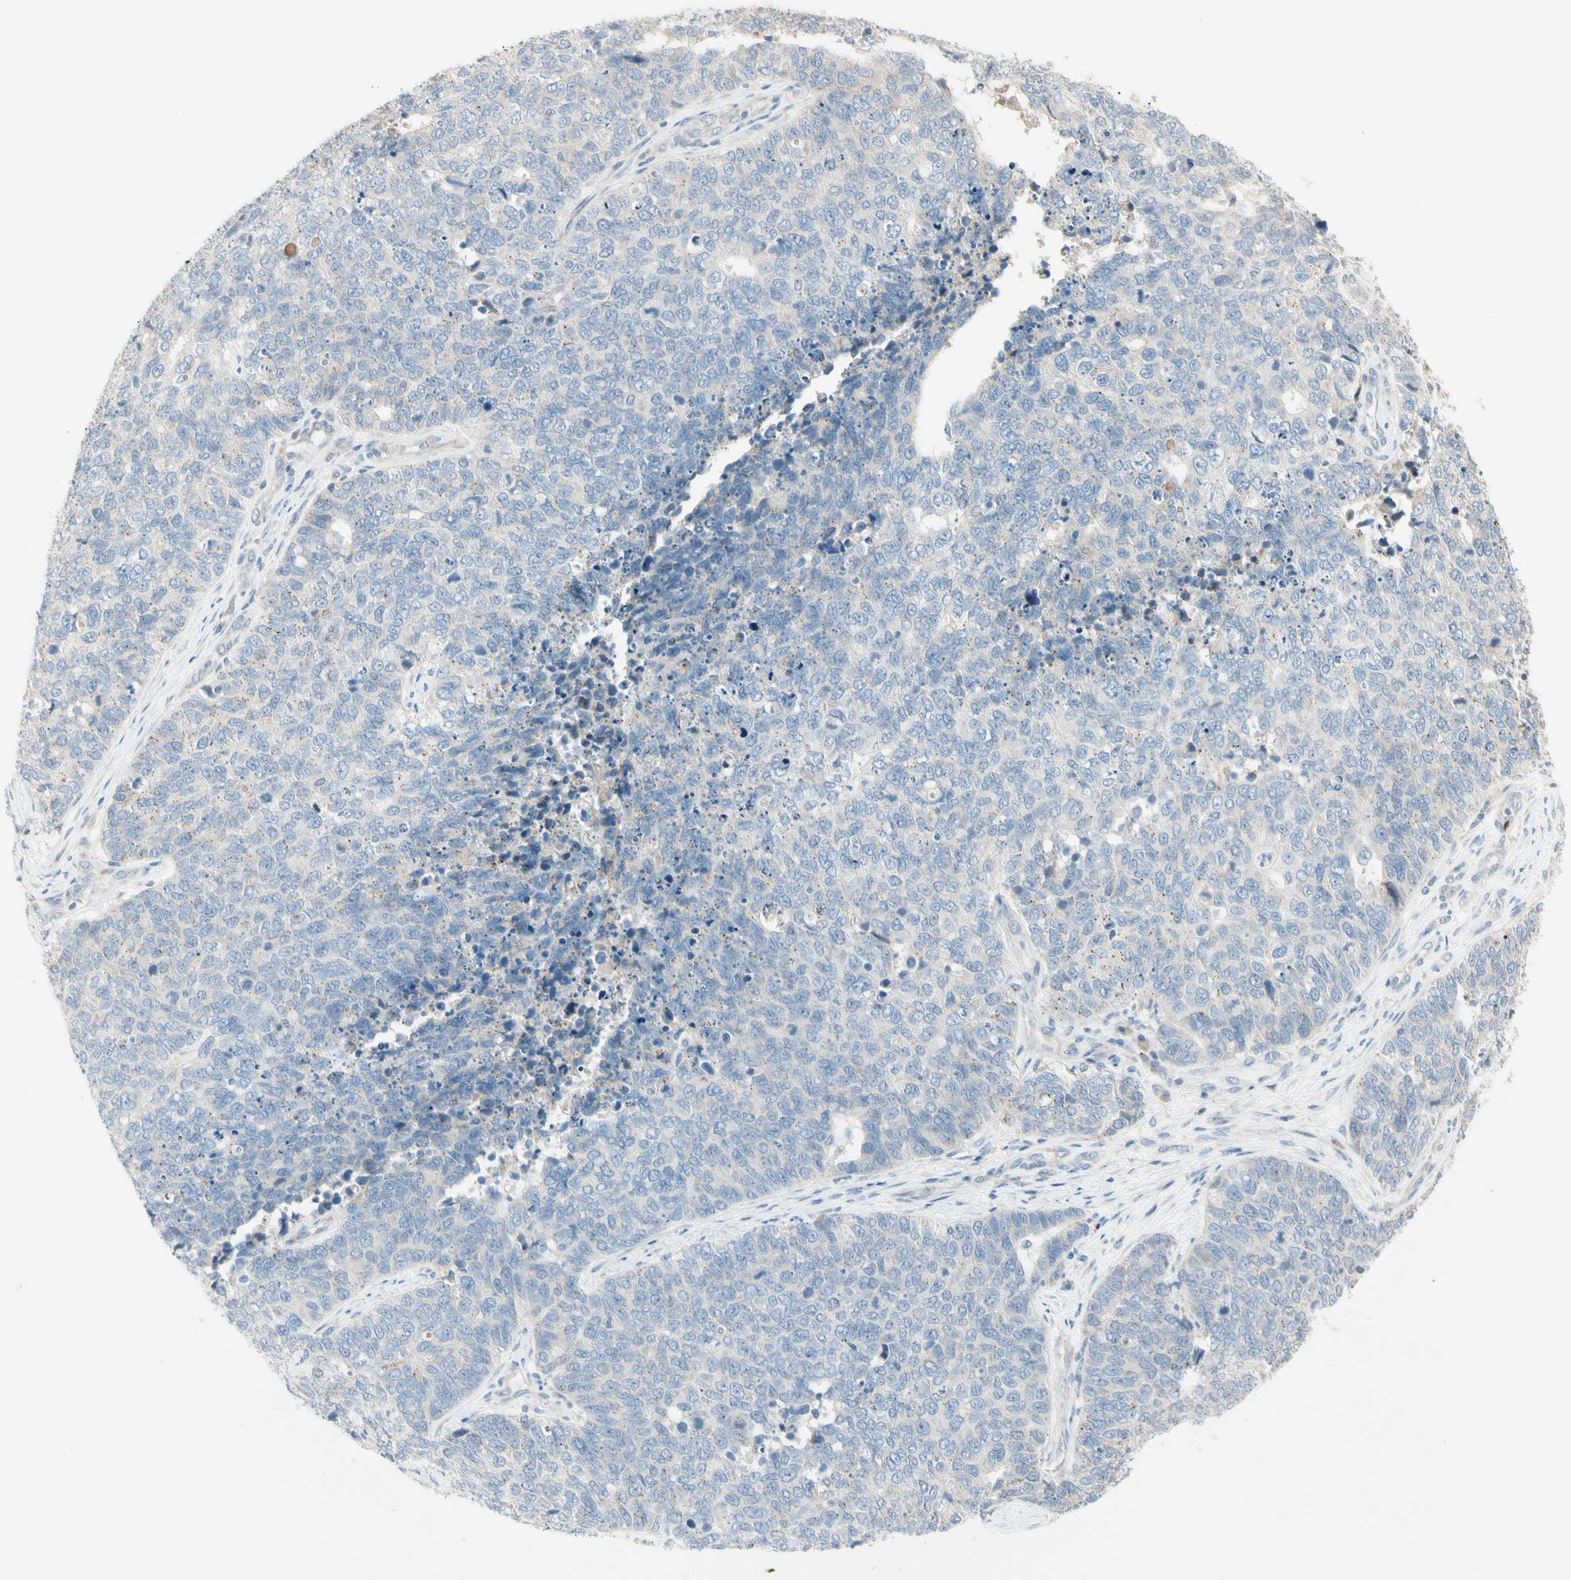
{"staining": {"intensity": "negative", "quantity": "none", "location": "none"}, "tissue": "cervical cancer", "cell_type": "Tumor cells", "image_type": "cancer", "snomed": [{"axis": "morphology", "description": "Squamous cell carcinoma, NOS"}, {"axis": "topography", "description": "Cervix"}], "caption": "Immunohistochemical staining of human squamous cell carcinoma (cervical) shows no significant positivity in tumor cells. (DAB (3,3'-diaminobenzidine) immunohistochemistry visualized using brightfield microscopy, high magnification).", "gene": "ALDH18A1", "patient": {"sex": "female", "age": 63}}